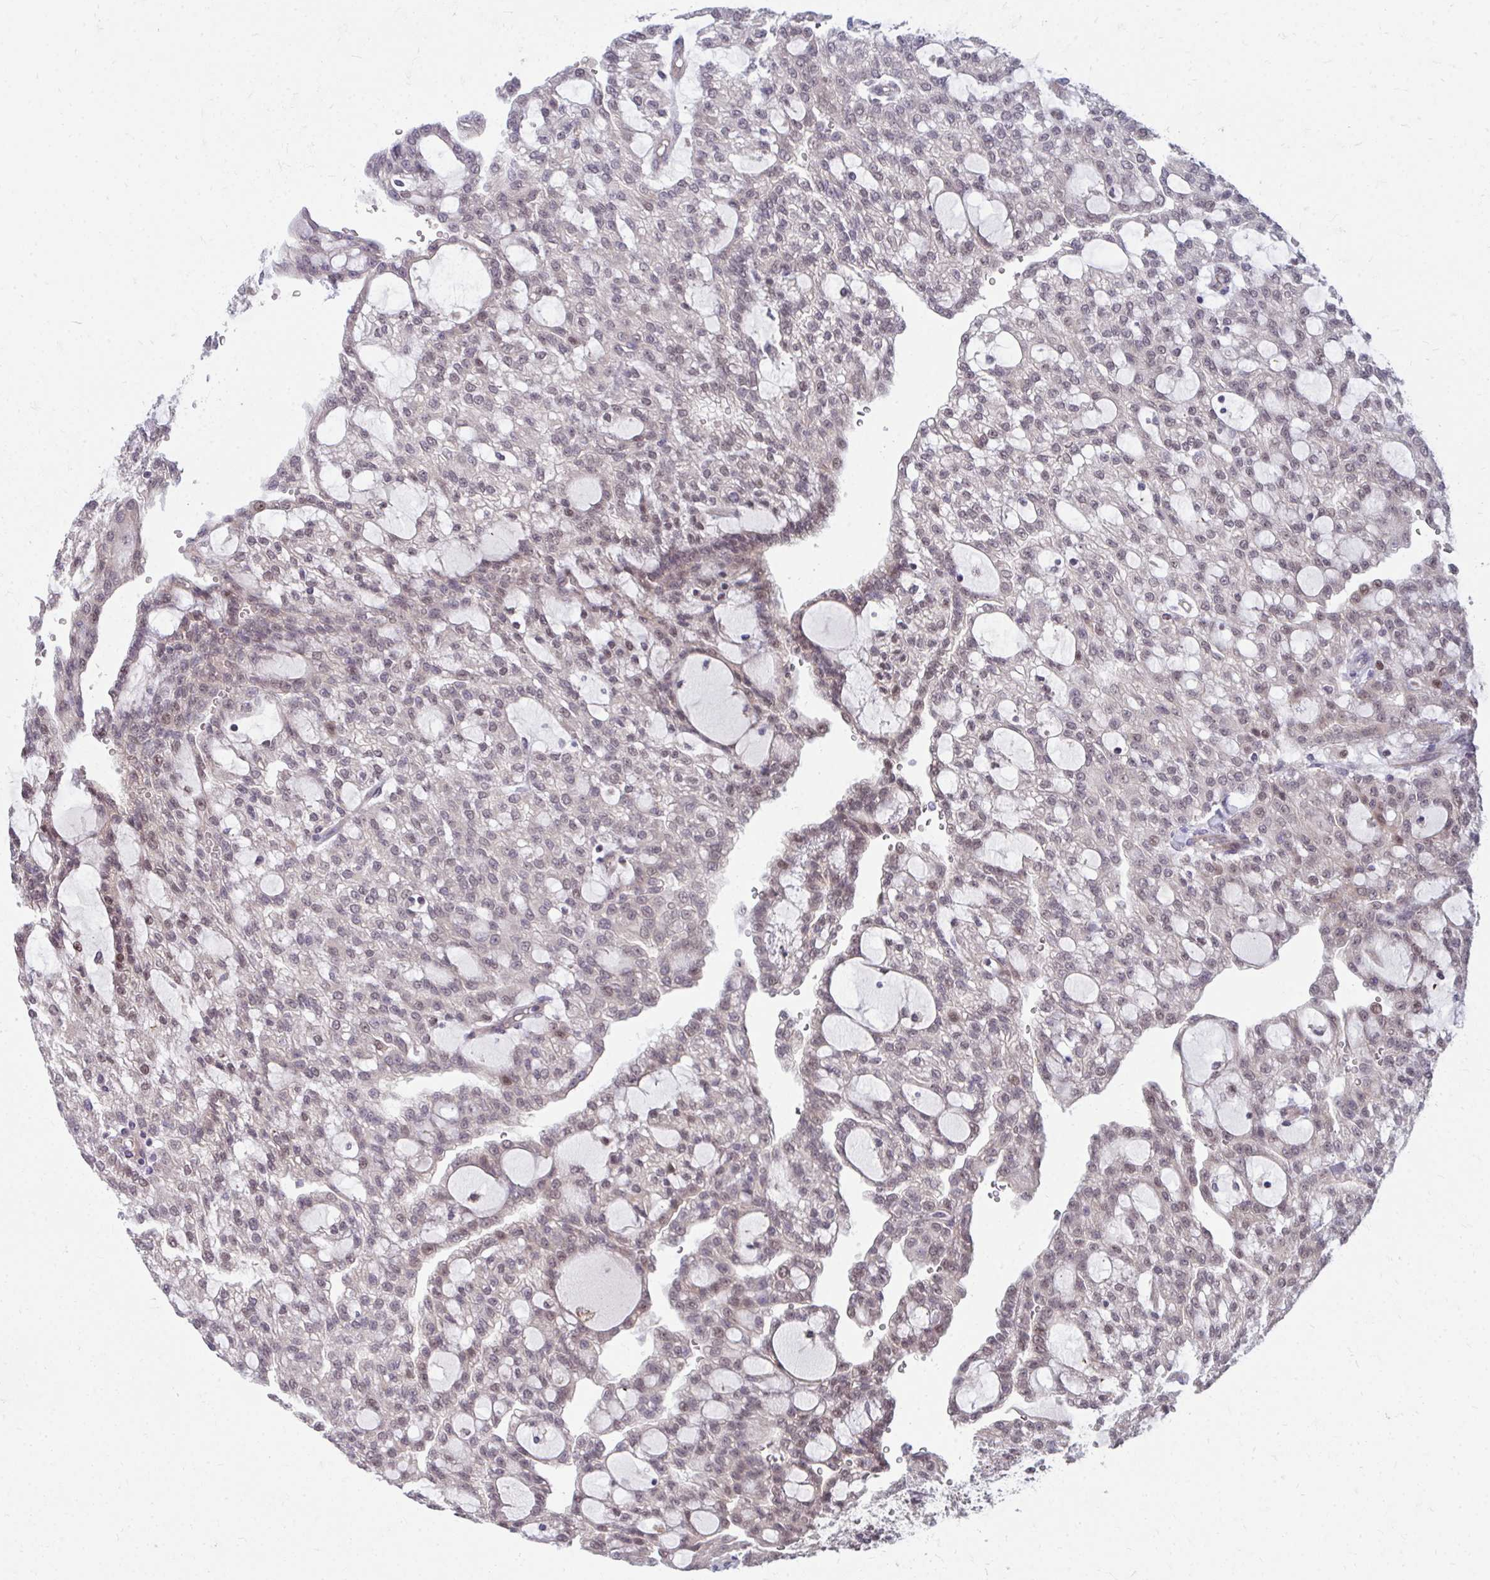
{"staining": {"intensity": "moderate", "quantity": "25%-75%", "location": "nuclear"}, "tissue": "renal cancer", "cell_type": "Tumor cells", "image_type": "cancer", "snomed": [{"axis": "morphology", "description": "Adenocarcinoma, NOS"}, {"axis": "topography", "description": "Kidney"}], "caption": "An immunohistochemistry (IHC) micrograph of neoplastic tissue is shown. Protein staining in brown highlights moderate nuclear positivity in adenocarcinoma (renal) within tumor cells. (DAB IHC, brown staining for protein, blue staining for nuclei).", "gene": "MROH8", "patient": {"sex": "male", "age": 63}}